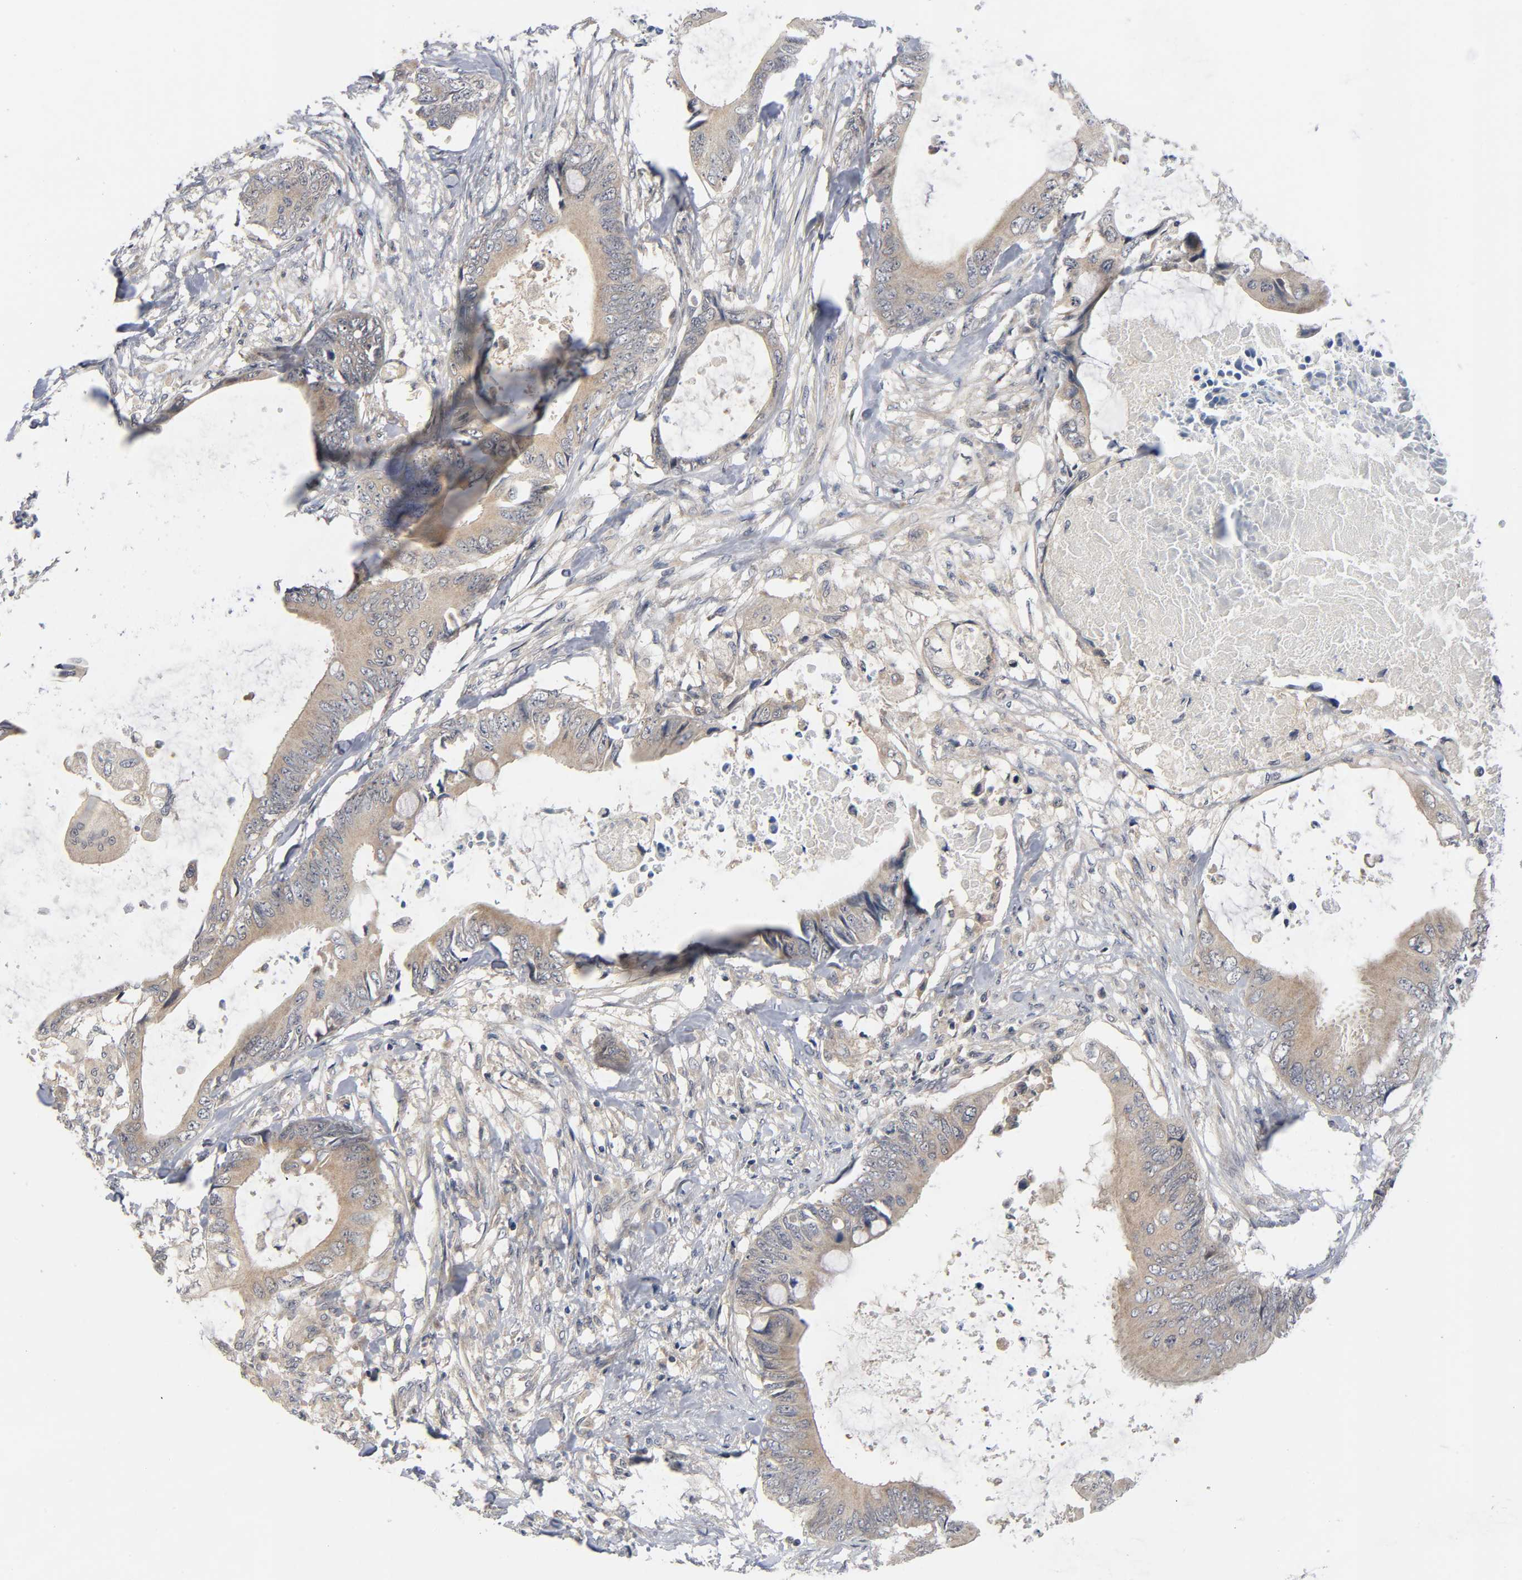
{"staining": {"intensity": "weak", "quantity": ">75%", "location": "cytoplasmic/membranous"}, "tissue": "colorectal cancer", "cell_type": "Tumor cells", "image_type": "cancer", "snomed": [{"axis": "morphology", "description": "Normal tissue, NOS"}, {"axis": "morphology", "description": "Adenocarcinoma, NOS"}, {"axis": "topography", "description": "Rectum"}, {"axis": "topography", "description": "Peripheral nerve tissue"}], "caption": "Protein analysis of adenocarcinoma (colorectal) tissue displays weak cytoplasmic/membranous positivity in about >75% of tumor cells.", "gene": "MAPK8", "patient": {"sex": "female", "age": 77}}